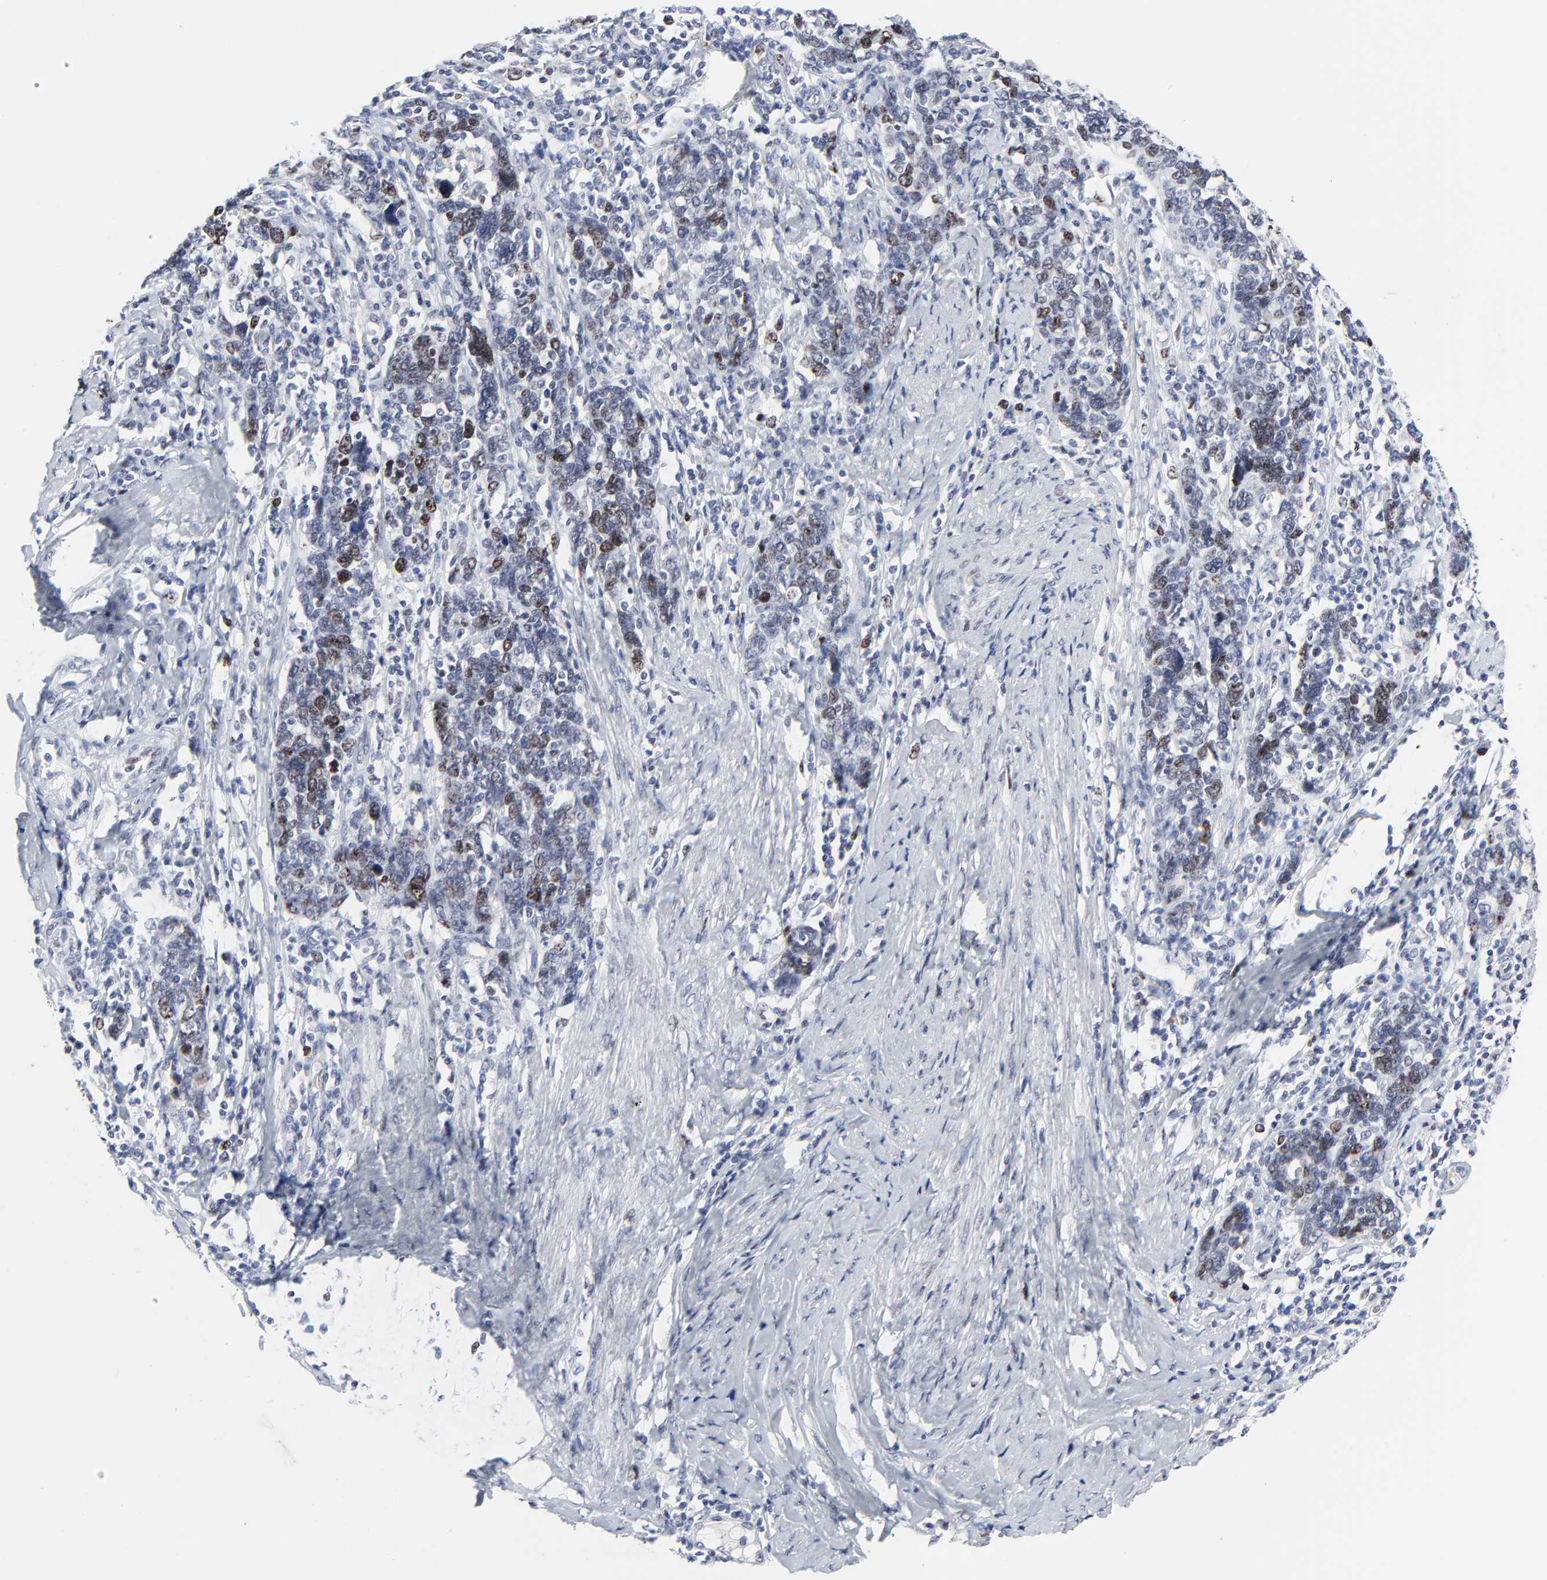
{"staining": {"intensity": "moderate", "quantity": "25%-75%", "location": "nuclear"}, "tissue": "cervical cancer", "cell_type": "Tumor cells", "image_type": "cancer", "snomed": [{"axis": "morphology", "description": "Squamous cell carcinoma, NOS"}, {"axis": "topography", "description": "Cervix"}], "caption": "Cervical cancer (squamous cell carcinoma) tissue demonstrates moderate nuclear positivity in approximately 25%-75% of tumor cells, visualized by immunohistochemistry.", "gene": "ZNF589", "patient": {"sex": "female", "age": 41}}